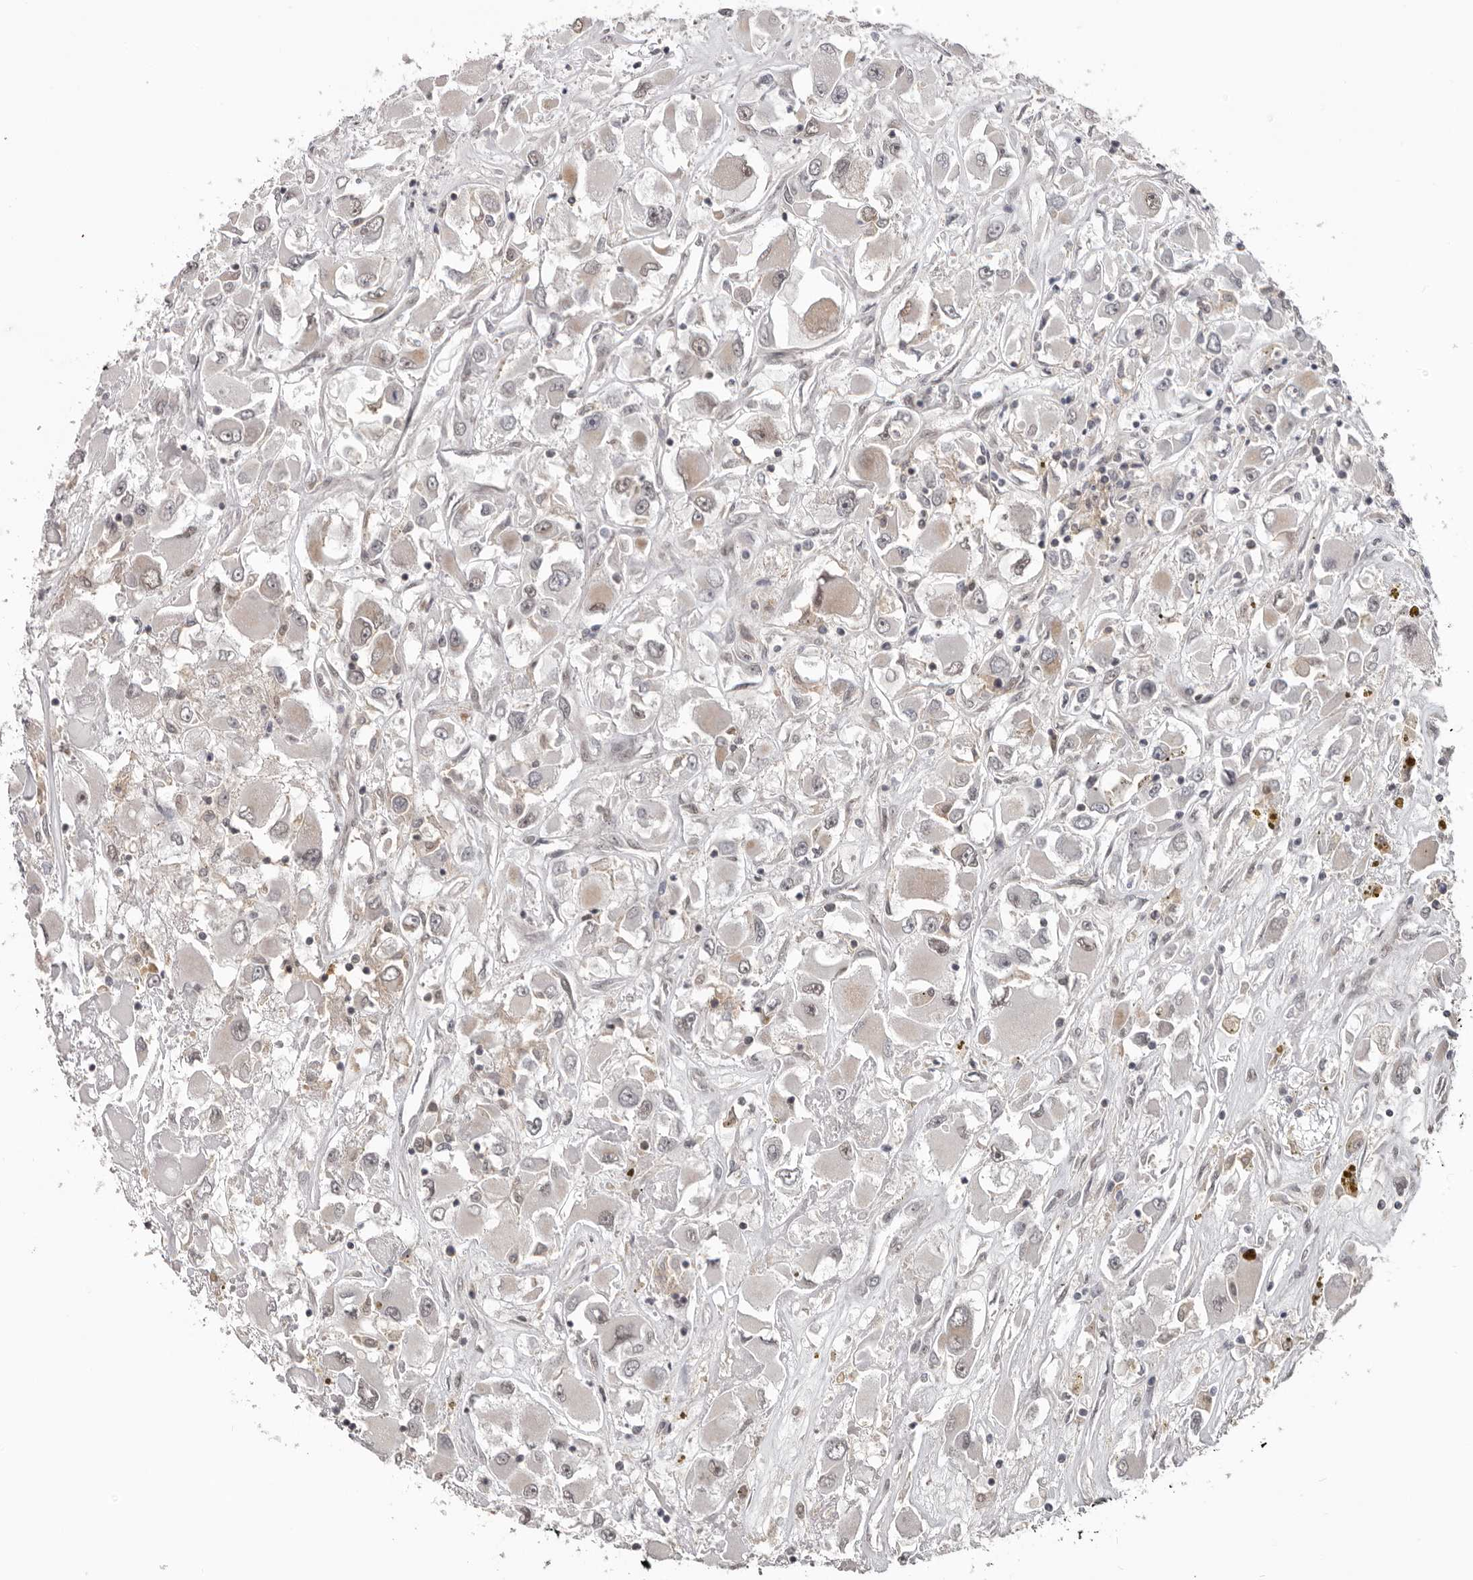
{"staining": {"intensity": "negative", "quantity": "none", "location": "none"}, "tissue": "renal cancer", "cell_type": "Tumor cells", "image_type": "cancer", "snomed": [{"axis": "morphology", "description": "Adenocarcinoma, NOS"}, {"axis": "topography", "description": "Kidney"}], "caption": "There is no significant expression in tumor cells of renal adenocarcinoma.", "gene": "MOGAT2", "patient": {"sex": "female", "age": 52}}